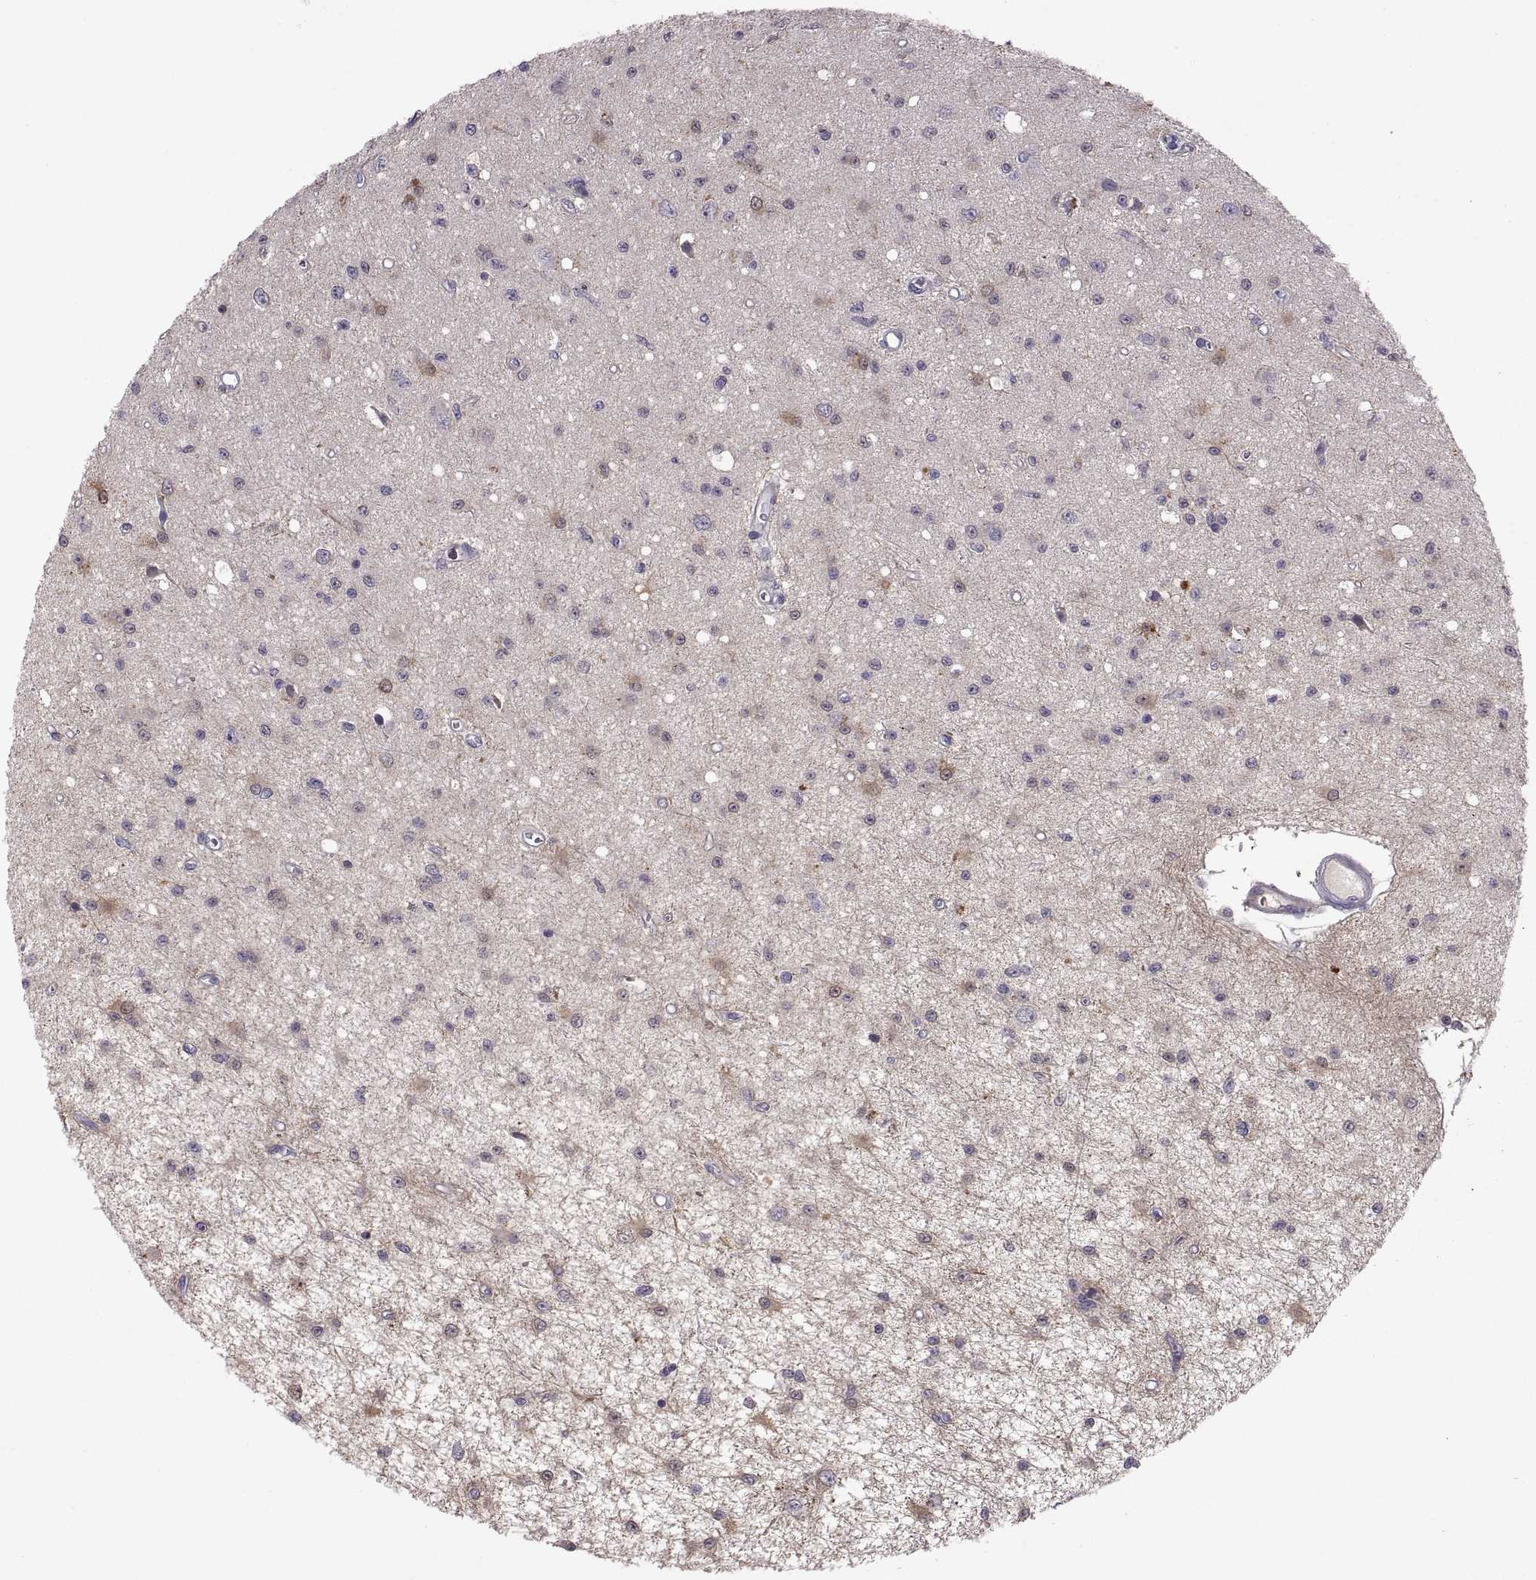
{"staining": {"intensity": "negative", "quantity": "none", "location": "none"}, "tissue": "glioma", "cell_type": "Tumor cells", "image_type": "cancer", "snomed": [{"axis": "morphology", "description": "Glioma, malignant, Low grade"}, {"axis": "topography", "description": "Brain"}], "caption": "Protein analysis of glioma displays no significant staining in tumor cells. (Brightfield microscopy of DAB (3,3'-diaminobenzidine) immunohistochemistry (IHC) at high magnification).", "gene": "FGF9", "patient": {"sex": "female", "age": 45}}